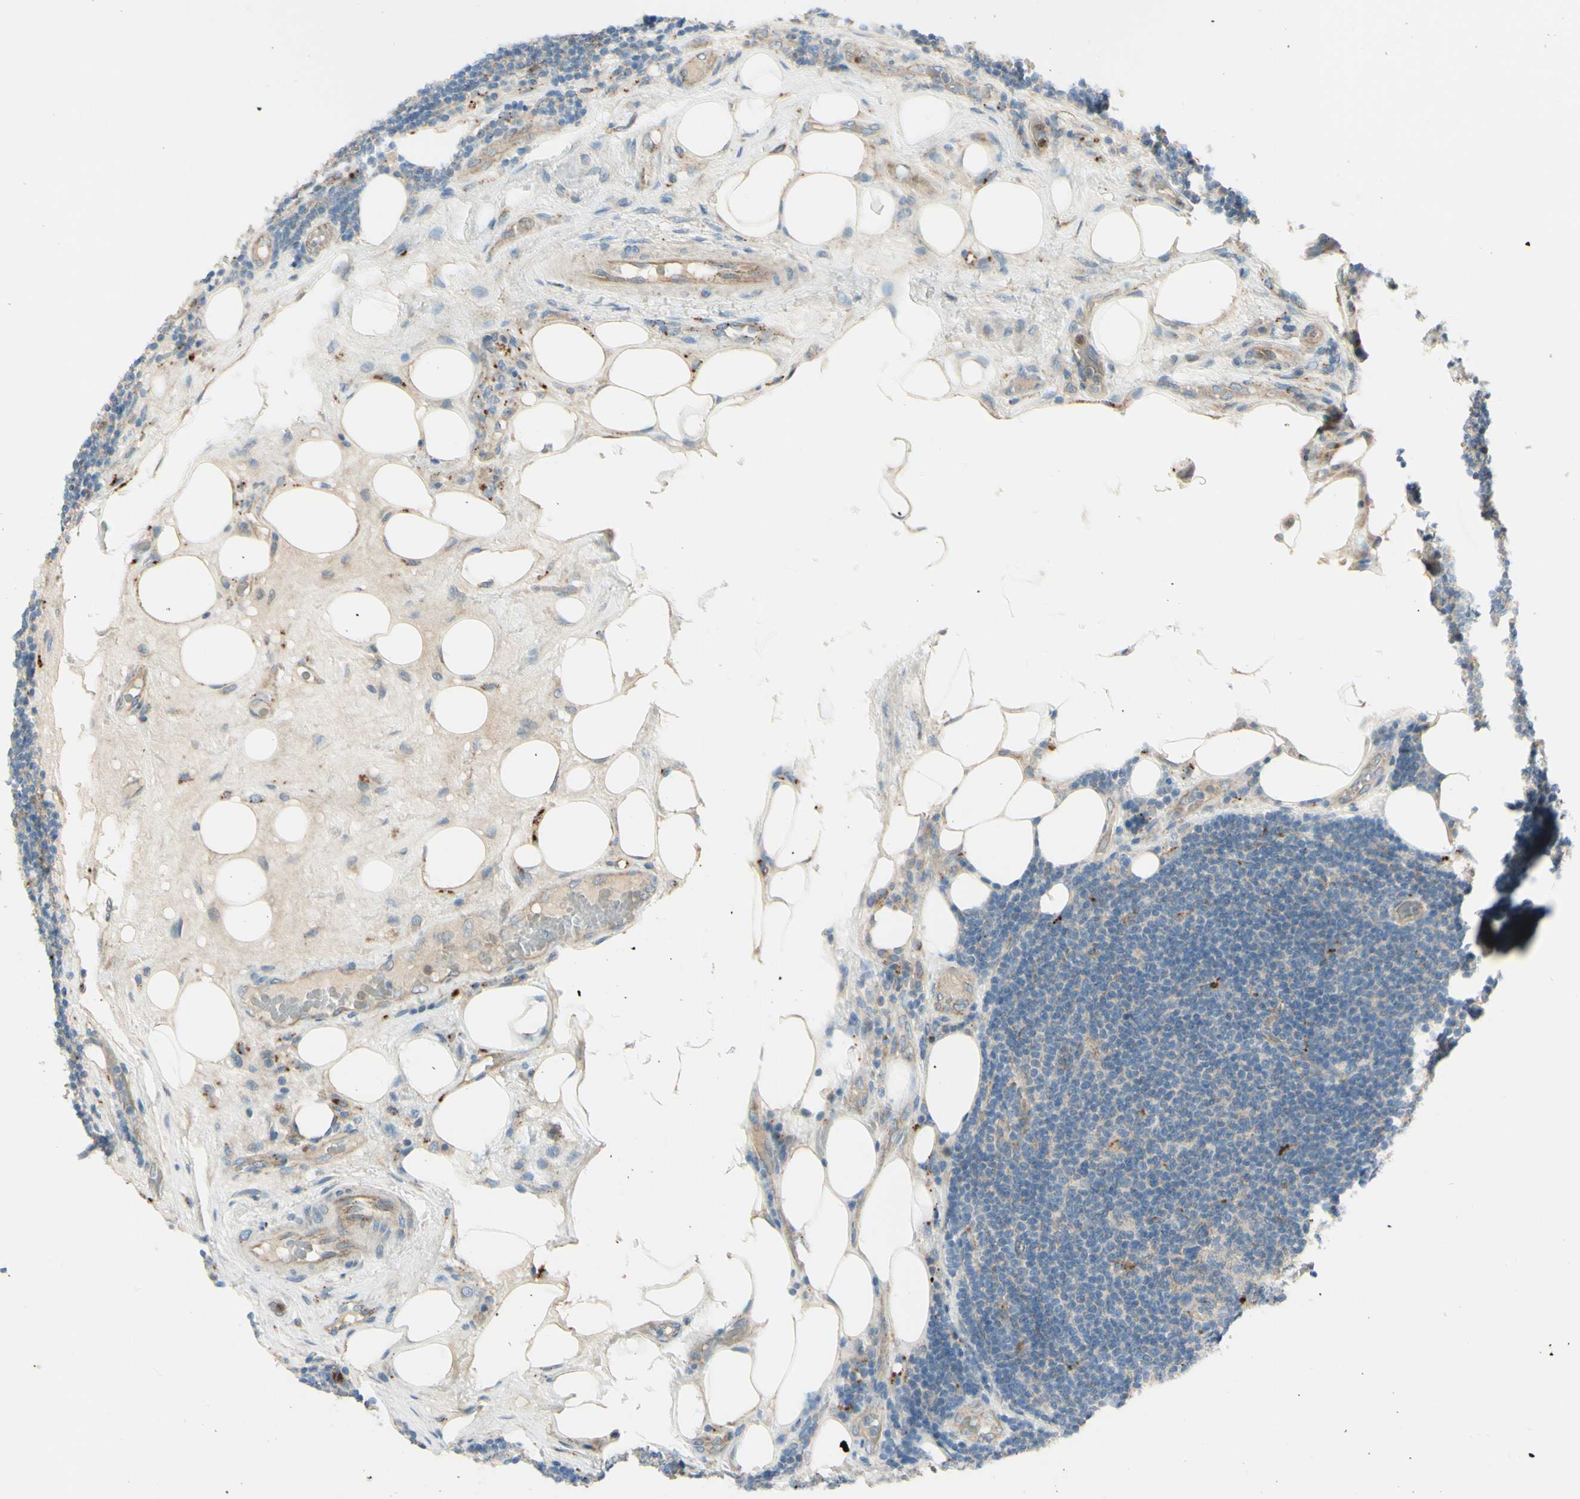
{"staining": {"intensity": "weak", "quantity": "25%-75%", "location": "cytoplasmic/membranous"}, "tissue": "lymphoma", "cell_type": "Tumor cells", "image_type": "cancer", "snomed": [{"axis": "morphology", "description": "Malignant lymphoma, non-Hodgkin's type, Low grade"}, {"axis": "topography", "description": "Lymph node"}], "caption": "Malignant lymphoma, non-Hodgkin's type (low-grade) tissue displays weak cytoplasmic/membranous positivity in approximately 25%-75% of tumor cells, visualized by immunohistochemistry. (Brightfield microscopy of DAB IHC at high magnification).", "gene": "LMTK2", "patient": {"sex": "male", "age": 83}}